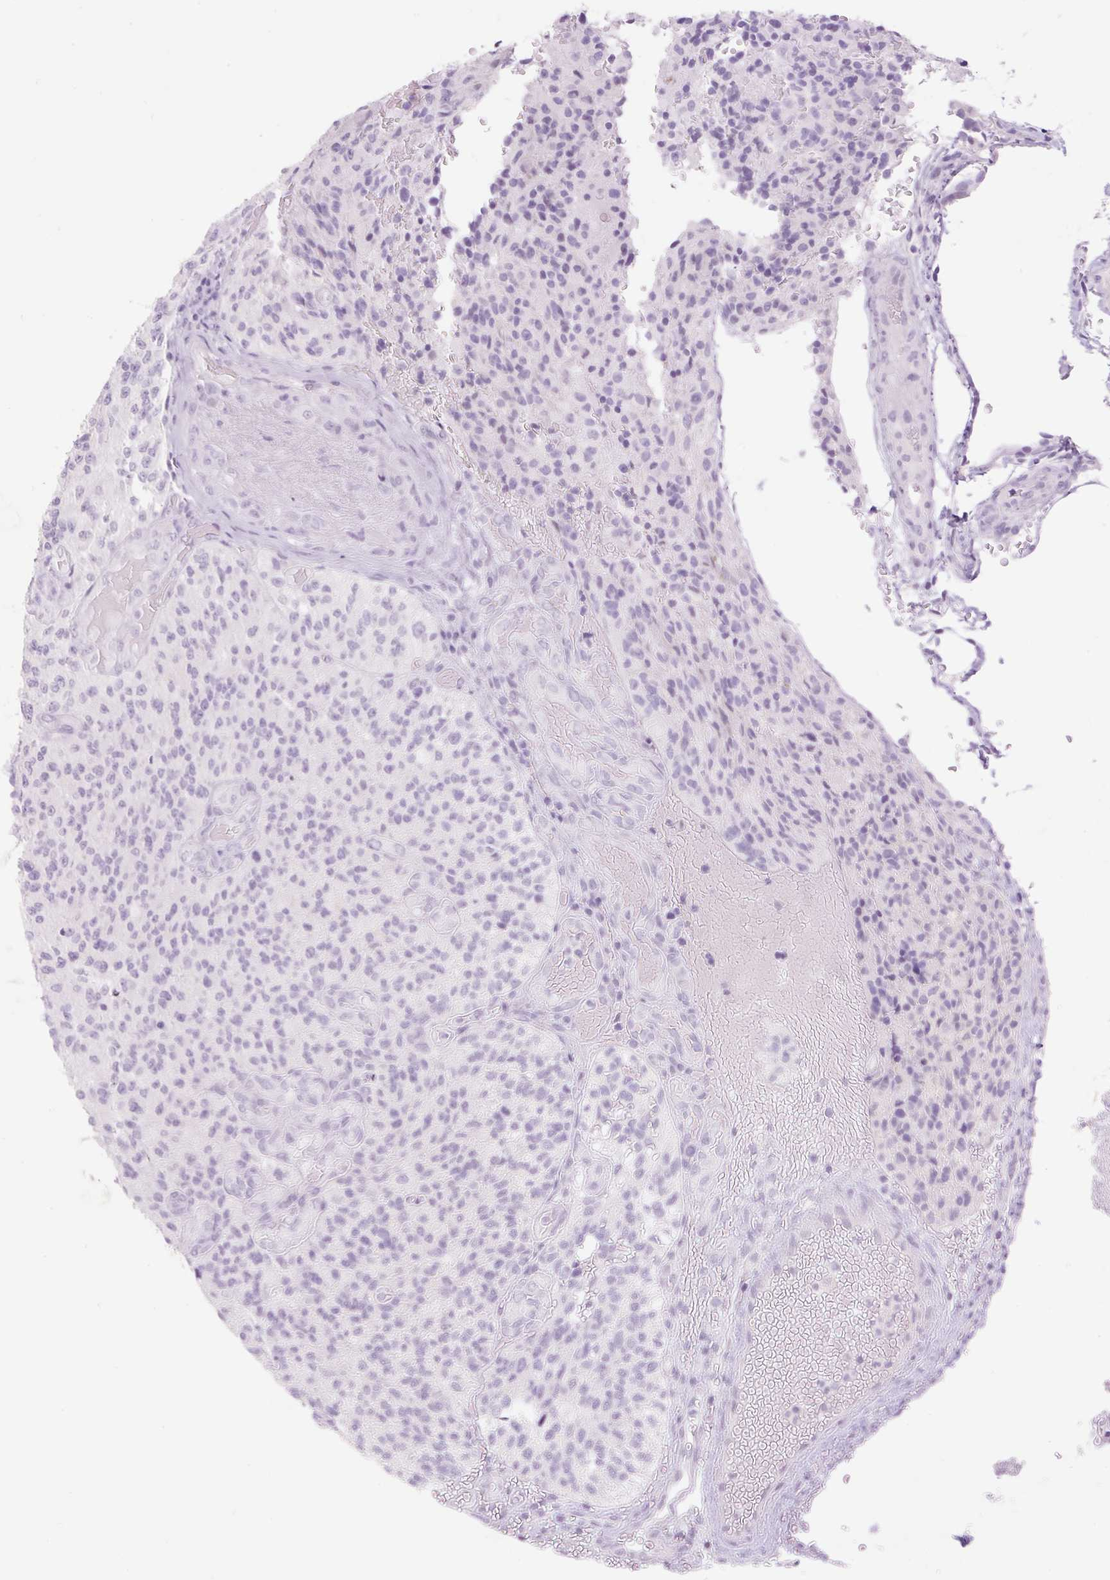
{"staining": {"intensity": "negative", "quantity": "none", "location": "none"}, "tissue": "glioma", "cell_type": "Tumor cells", "image_type": "cancer", "snomed": [{"axis": "morphology", "description": "Normal tissue, NOS"}, {"axis": "morphology", "description": "Glioma, malignant, High grade"}, {"axis": "topography", "description": "Cerebral cortex"}], "caption": "IHC micrograph of glioma stained for a protein (brown), which reveals no positivity in tumor cells.", "gene": "SP140L", "patient": {"sex": "male", "age": 56}}